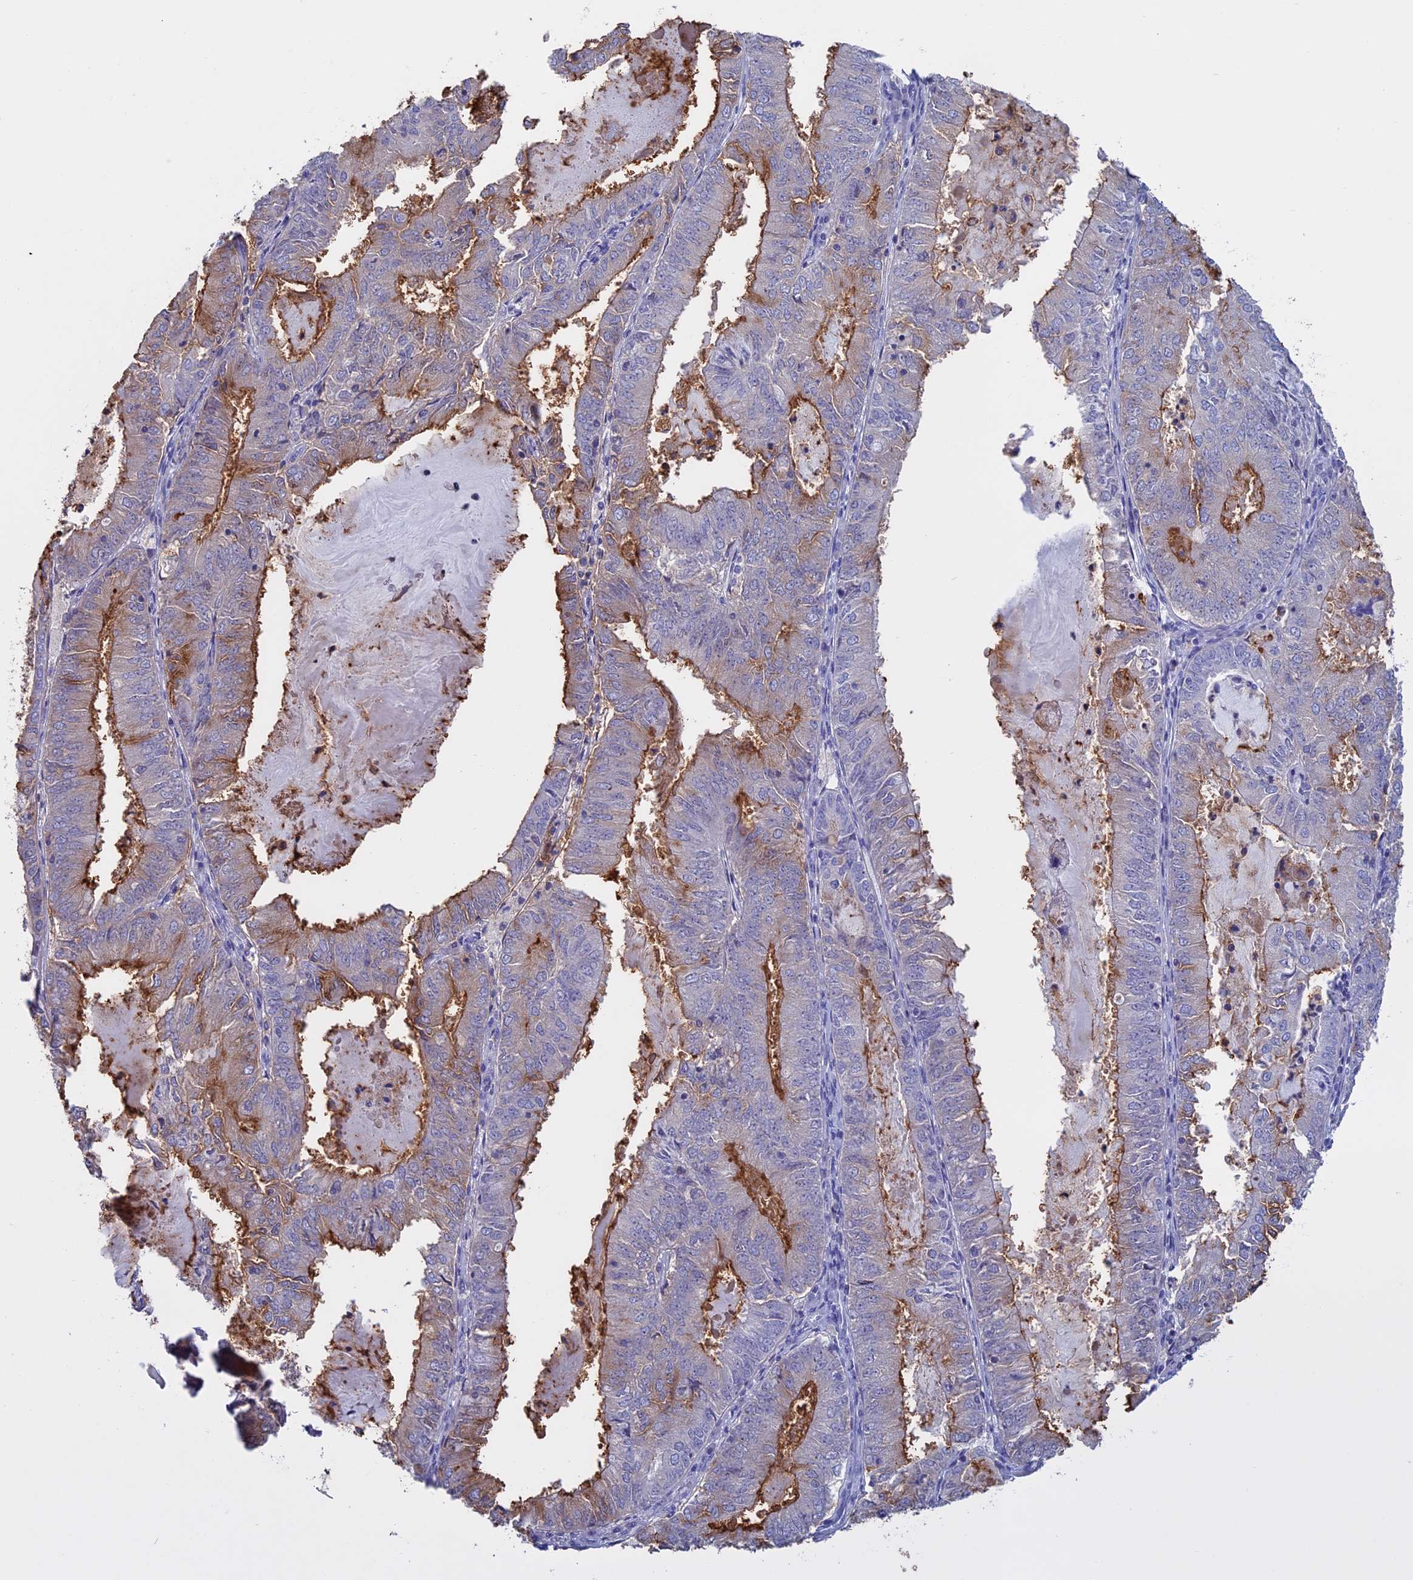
{"staining": {"intensity": "strong", "quantity": "25%-75%", "location": "cytoplasmic/membranous"}, "tissue": "endometrial cancer", "cell_type": "Tumor cells", "image_type": "cancer", "snomed": [{"axis": "morphology", "description": "Adenocarcinoma, NOS"}, {"axis": "topography", "description": "Endometrium"}], "caption": "This image exhibits IHC staining of human adenocarcinoma (endometrial), with high strong cytoplasmic/membranous positivity in about 25%-75% of tumor cells.", "gene": "SLC2A6", "patient": {"sex": "female", "age": 57}}